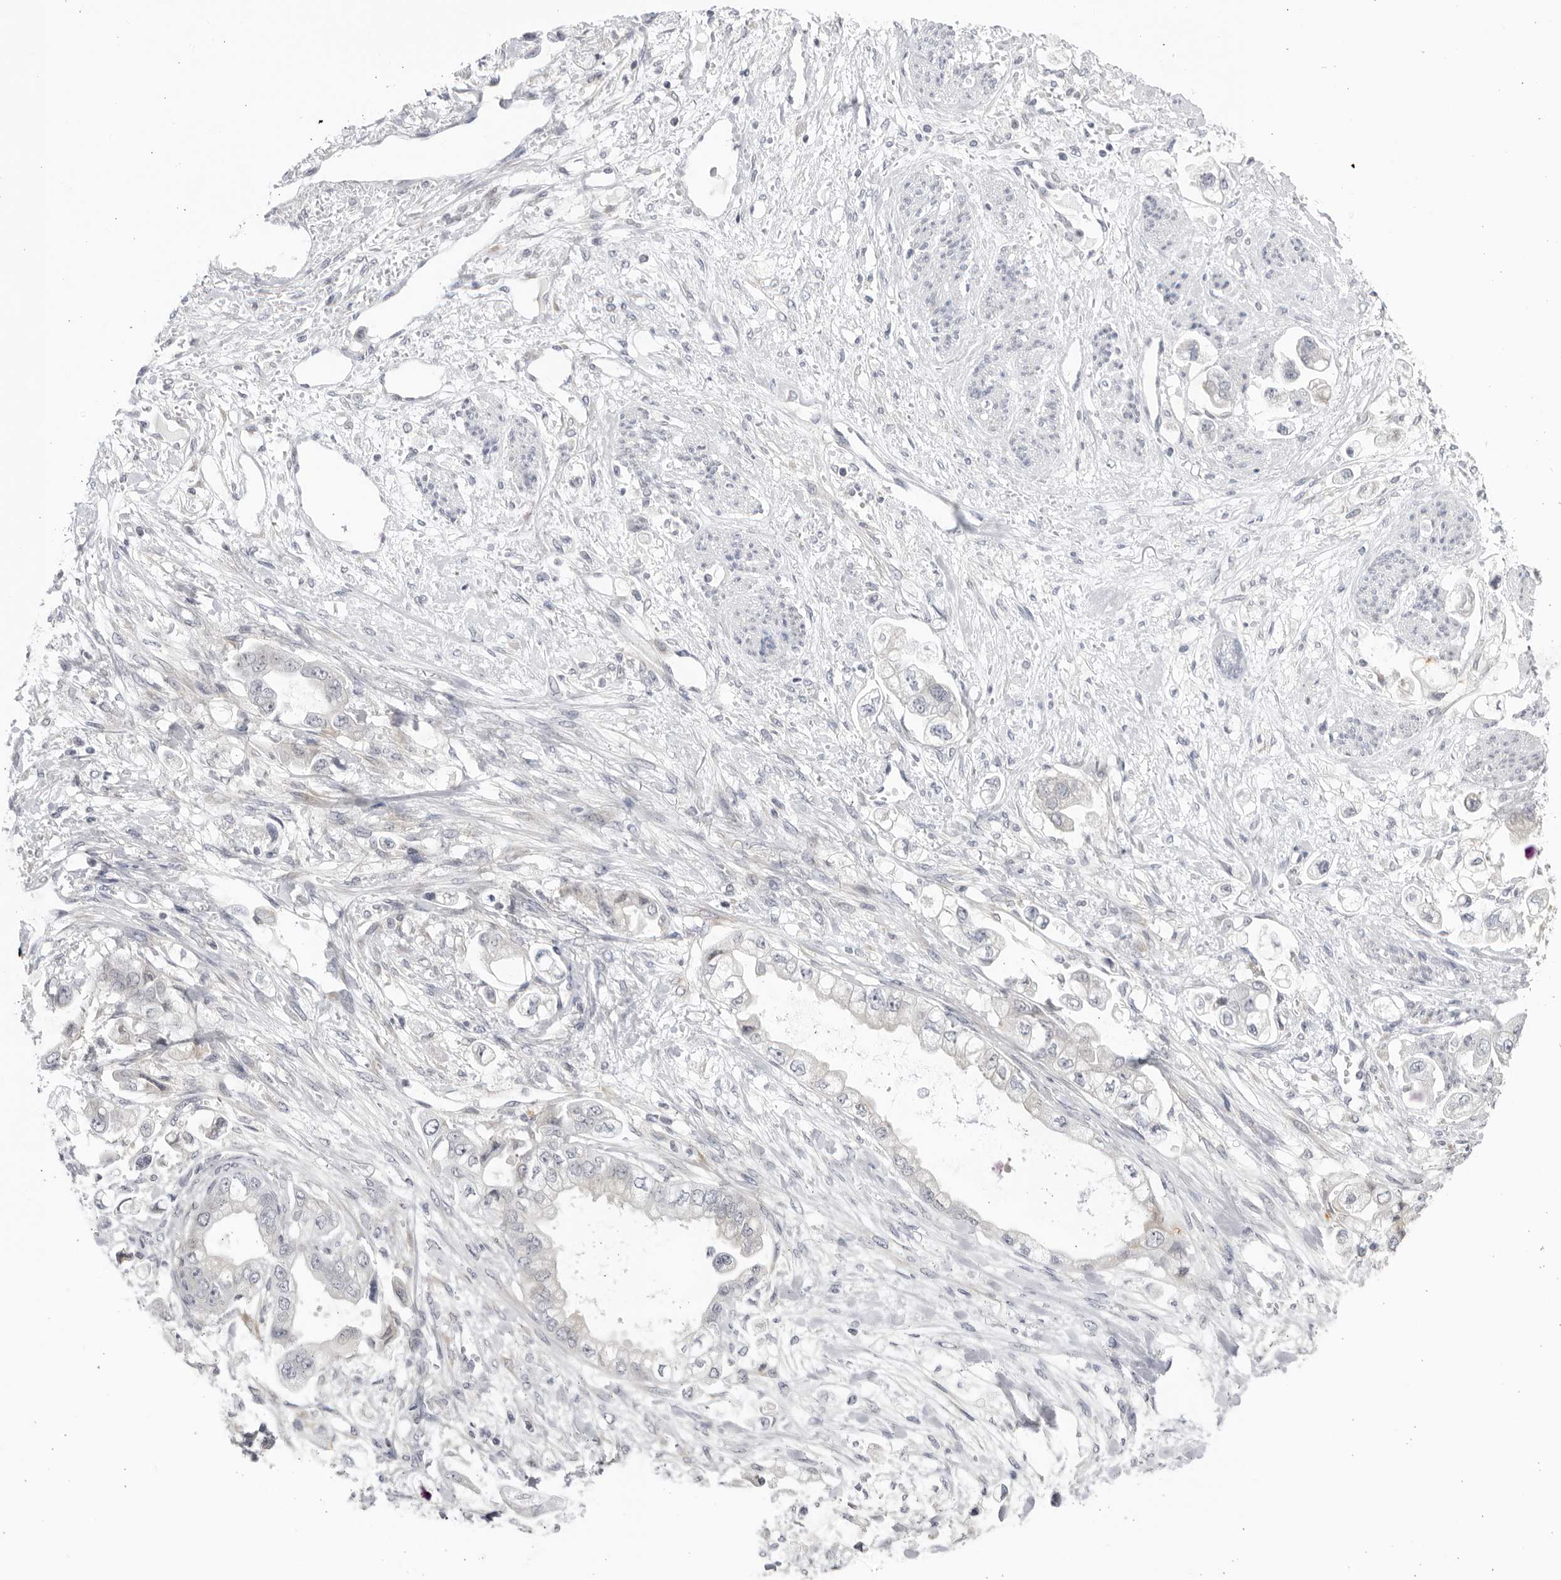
{"staining": {"intensity": "negative", "quantity": "none", "location": "none"}, "tissue": "stomach cancer", "cell_type": "Tumor cells", "image_type": "cancer", "snomed": [{"axis": "morphology", "description": "Adenocarcinoma, NOS"}, {"axis": "topography", "description": "Stomach"}], "caption": "Adenocarcinoma (stomach) was stained to show a protein in brown. There is no significant expression in tumor cells.", "gene": "CNBD1", "patient": {"sex": "male", "age": 62}}